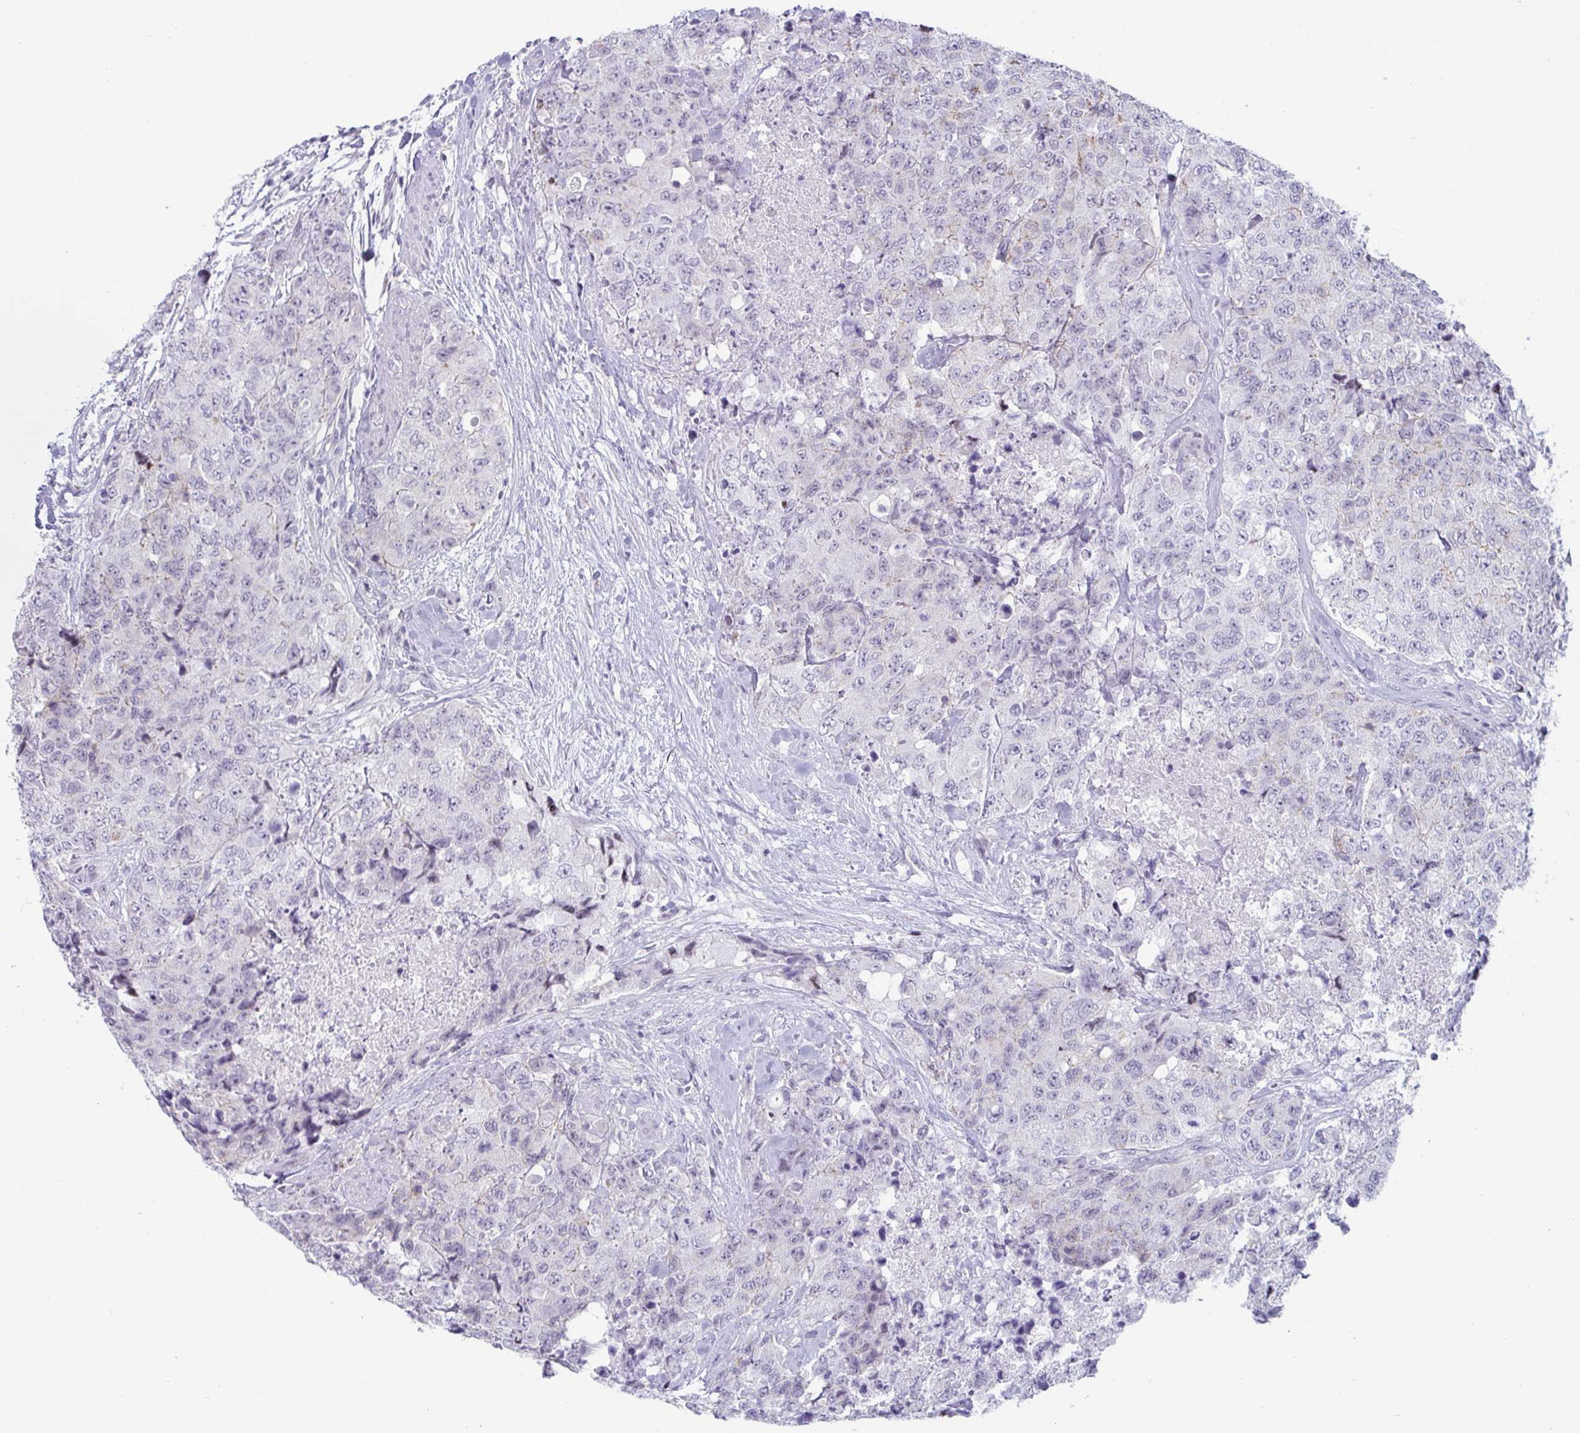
{"staining": {"intensity": "negative", "quantity": "none", "location": "none"}, "tissue": "urothelial cancer", "cell_type": "Tumor cells", "image_type": "cancer", "snomed": [{"axis": "morphology", "description": "Urothelial carcinoma, High grade"}, {"axis": "topography", "description": "Urinary bladder"}], "caption": "DAB (3,3'-diaminobenzidine) immunohistochemical staining of human high-grade urothelial carcinoma demonstrates no significant expression in tumor cells. The staining was performed using DAB (3,3'-diaminobenzidine) to visualize the protein expression in brown, while the nuclei were stained in blue with hematoxylin (Magnification: 20x).", "gene": "VSIG10L", "patient": {"sex": "female", "age": 78}}